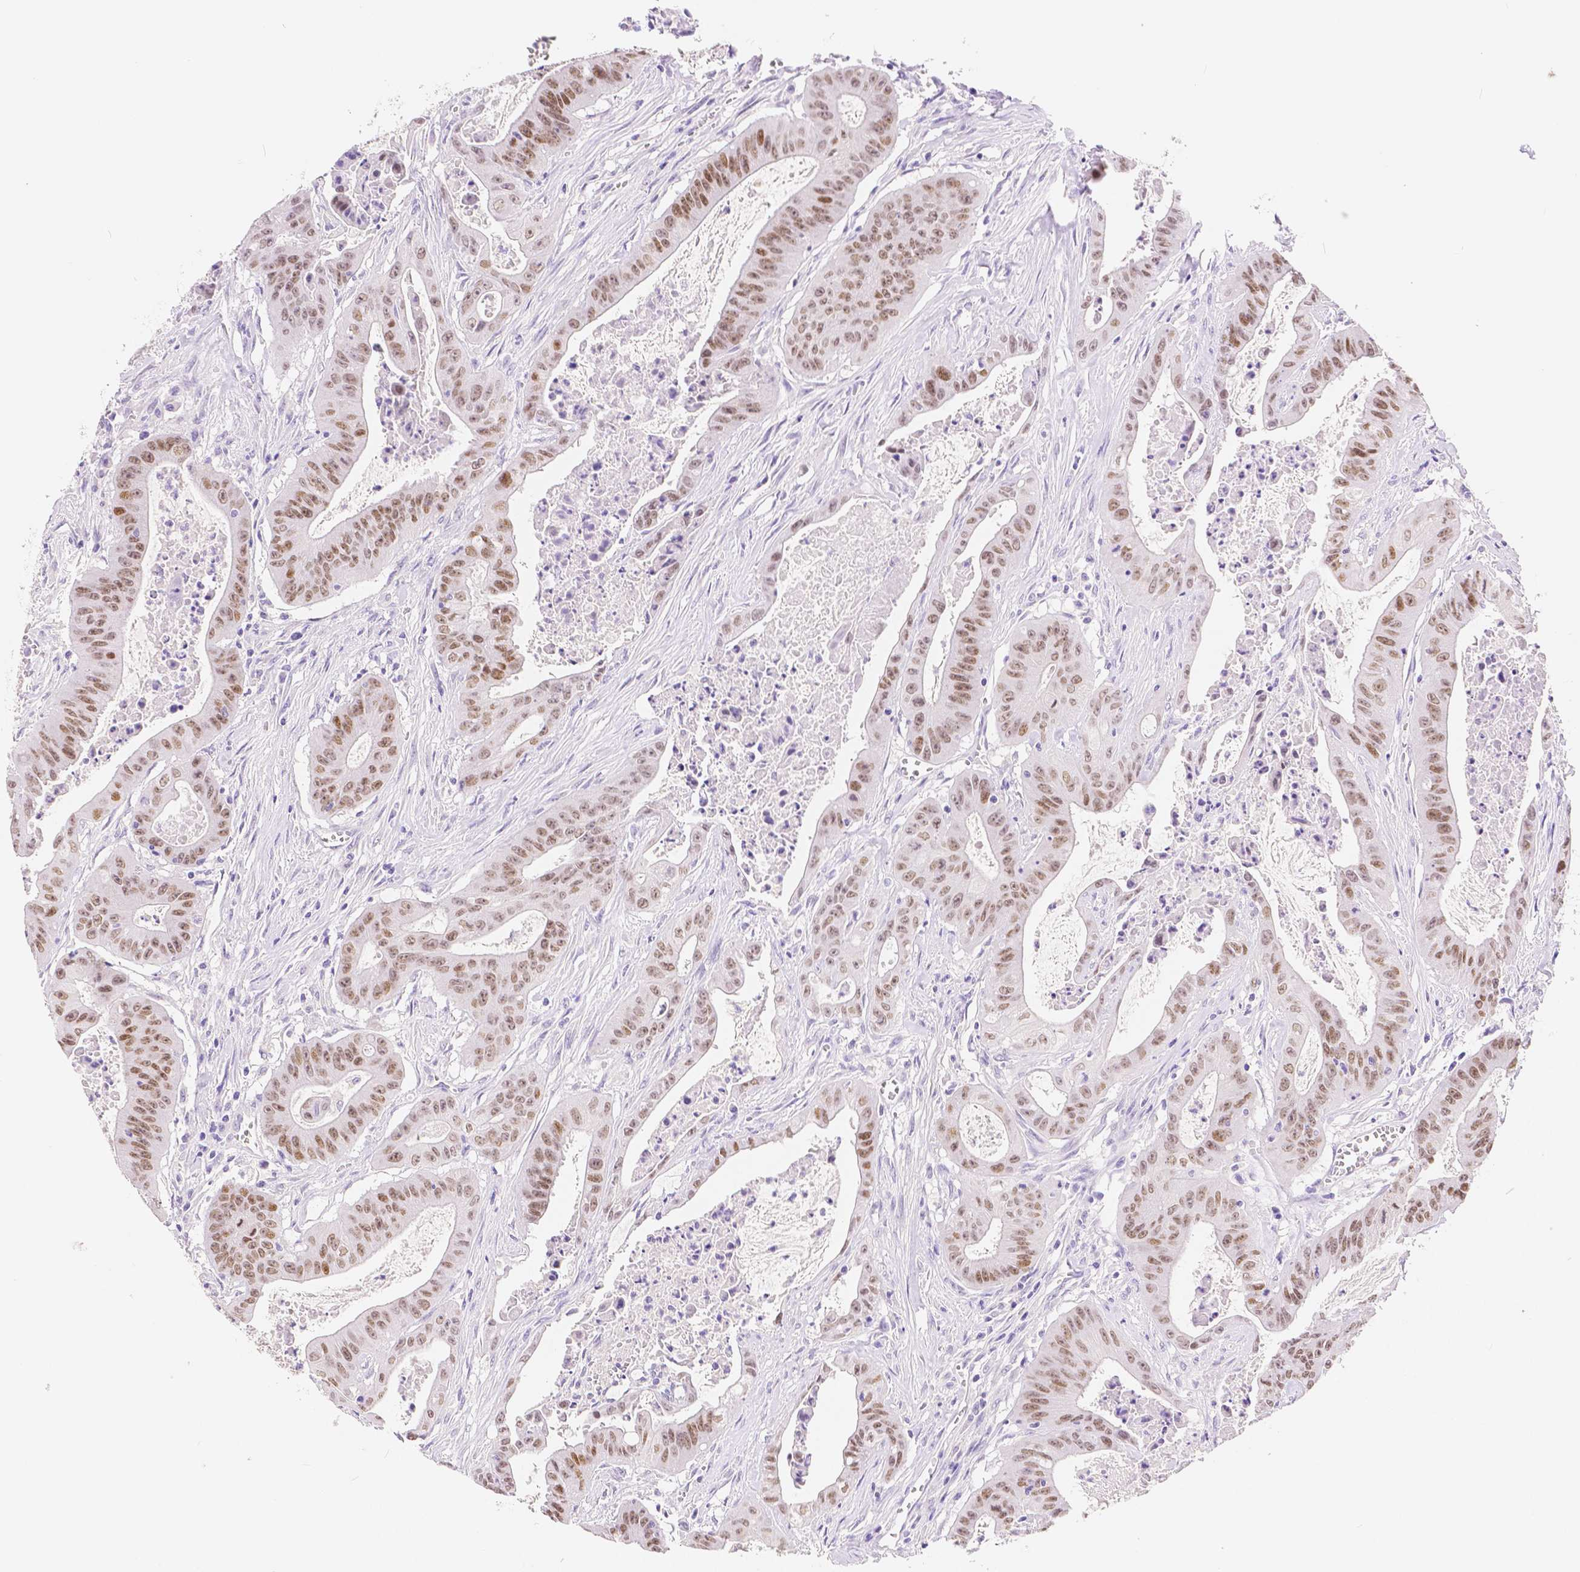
{"staining": {"intensity": "moderate", "quantity": ">75%", "location": "nuclear"}, "tissue": "colorectal cancer", "cell_type": "Tumor cells", "image_type": "cancer", "snomed": [{"axis": "morphology", "description": "Adenocarcinoma, NOS"}, {"axis": "topography", "description": "Colon"}], "caption": "DAB immunohistochemical staining of human colorectal cancer (adenocarcinoma) reveals moderate nuclear protein positivity in about >75% of tumor cells.", "gene": "HNF1B", "patient": {"sex": "male", "age": 33}}